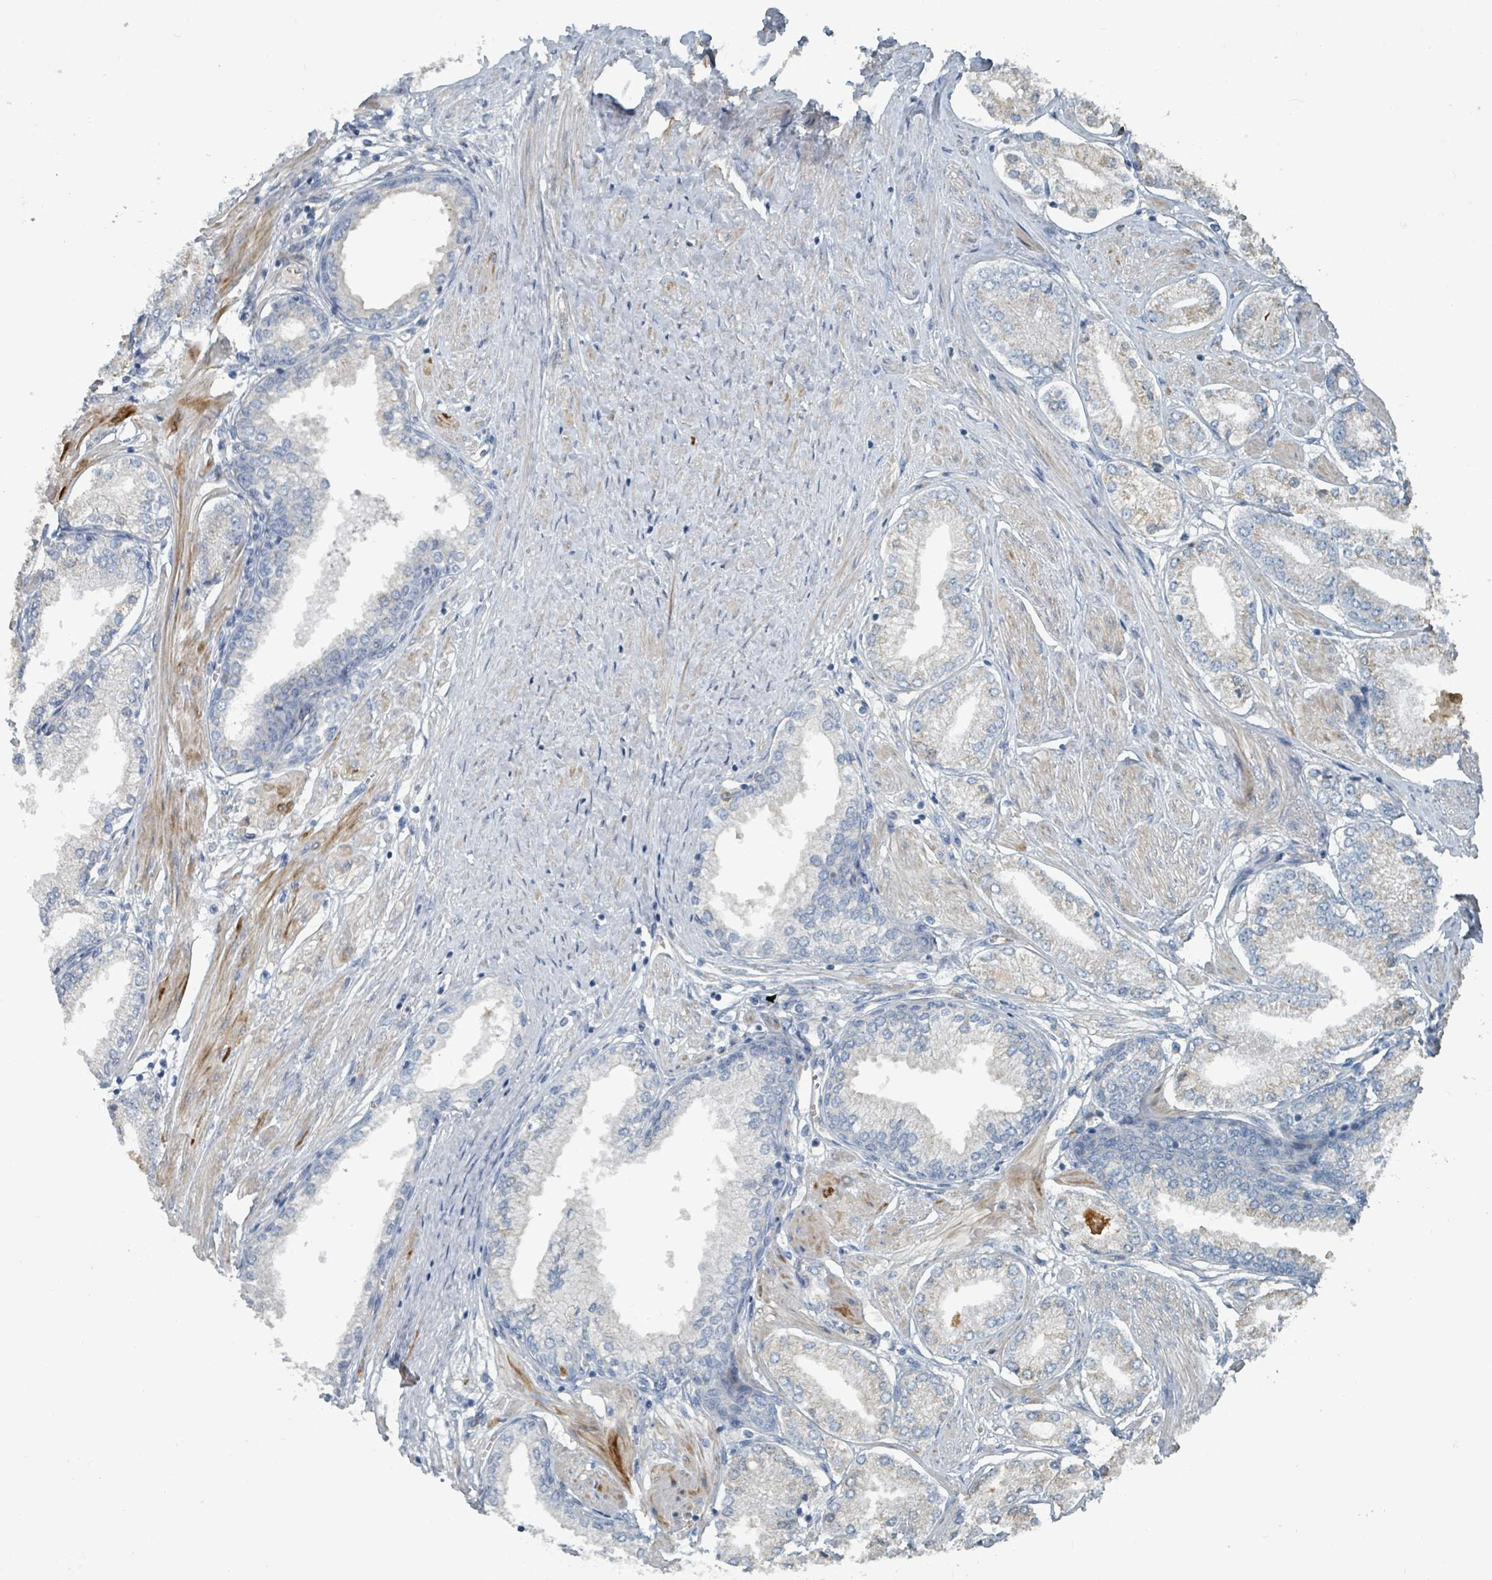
{"staining": {"intensity": "negative", "quantity": "none", "location": "none"}, "tissue": "prostate cancer", "cell_type": "Tumor cells", "image_type": "cancer", "snomed": [{"axis": "morphology", "description": "Adenocarcinoma, High grade"}, {"axis": "topography", "description": "Prostate and seminal vesicle, NOS"}], "caption": "The histopathology image shows no staining of tumor cells in prostate high-grade adenocarcinoma. (DAB IHC, high magnification).", "gene": "SLC44A5", "patient": {"sex": "male", "age": 64}}